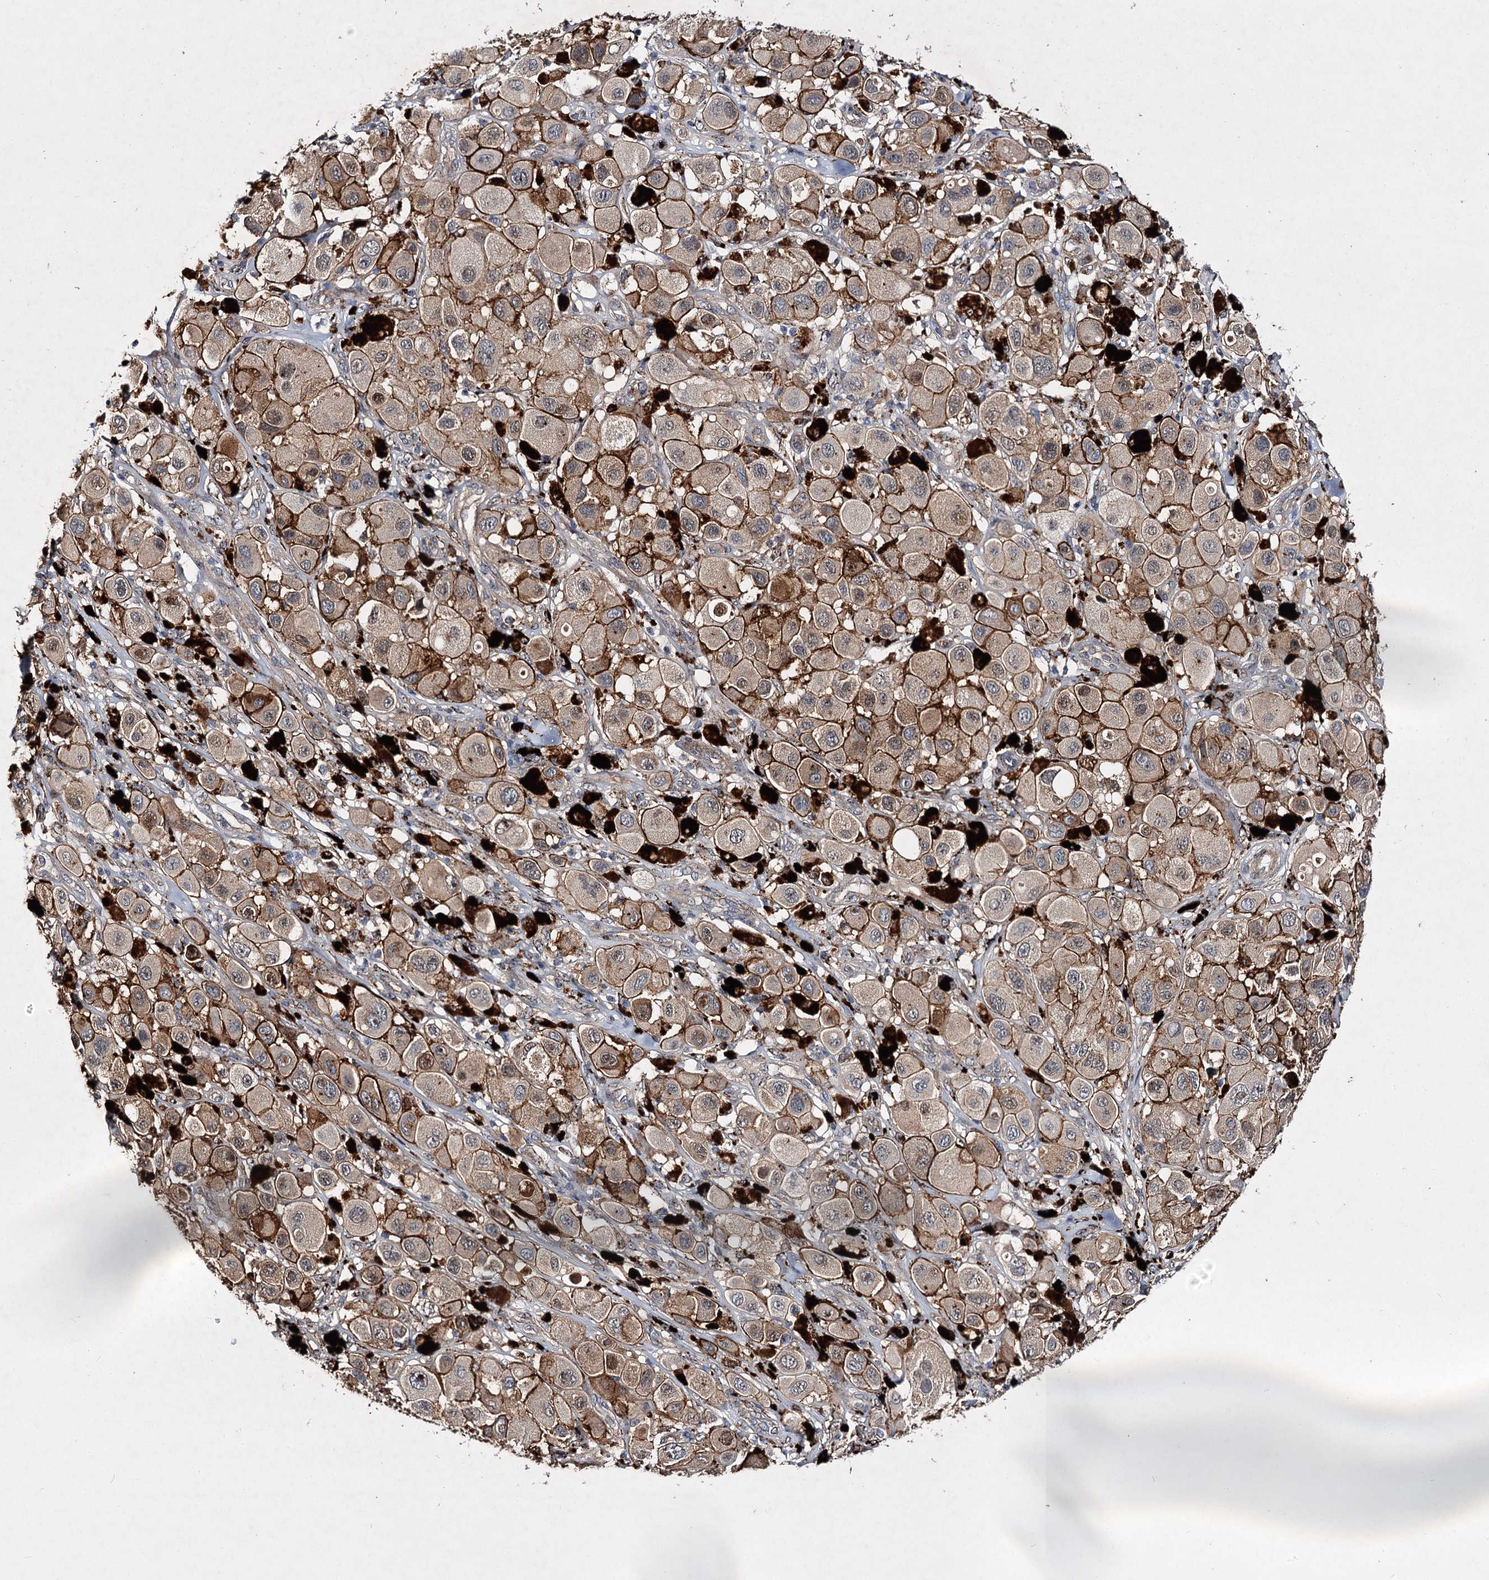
{"staining": {"intensity": "moderate", "quantity": "25%-75%", "location": "cytoplasmic/membranous"}, "tissue": "melanoma", "cell_type": "Tumor cells", "image_type": "cancer", "snomed": [{"axis": "morphology", "description": "Malignant melanoma, Metastatic site"}, {"axis": "topography", "description": "Skin"}], "caption": "Immunohistochemical staining of melanoma reveals moderate cytoplasmic/membranous protein staining in approximately 25%-75% of tumor cells.", "gene": "MINDY3", "patient": {"sex": "male", "age": 41}}